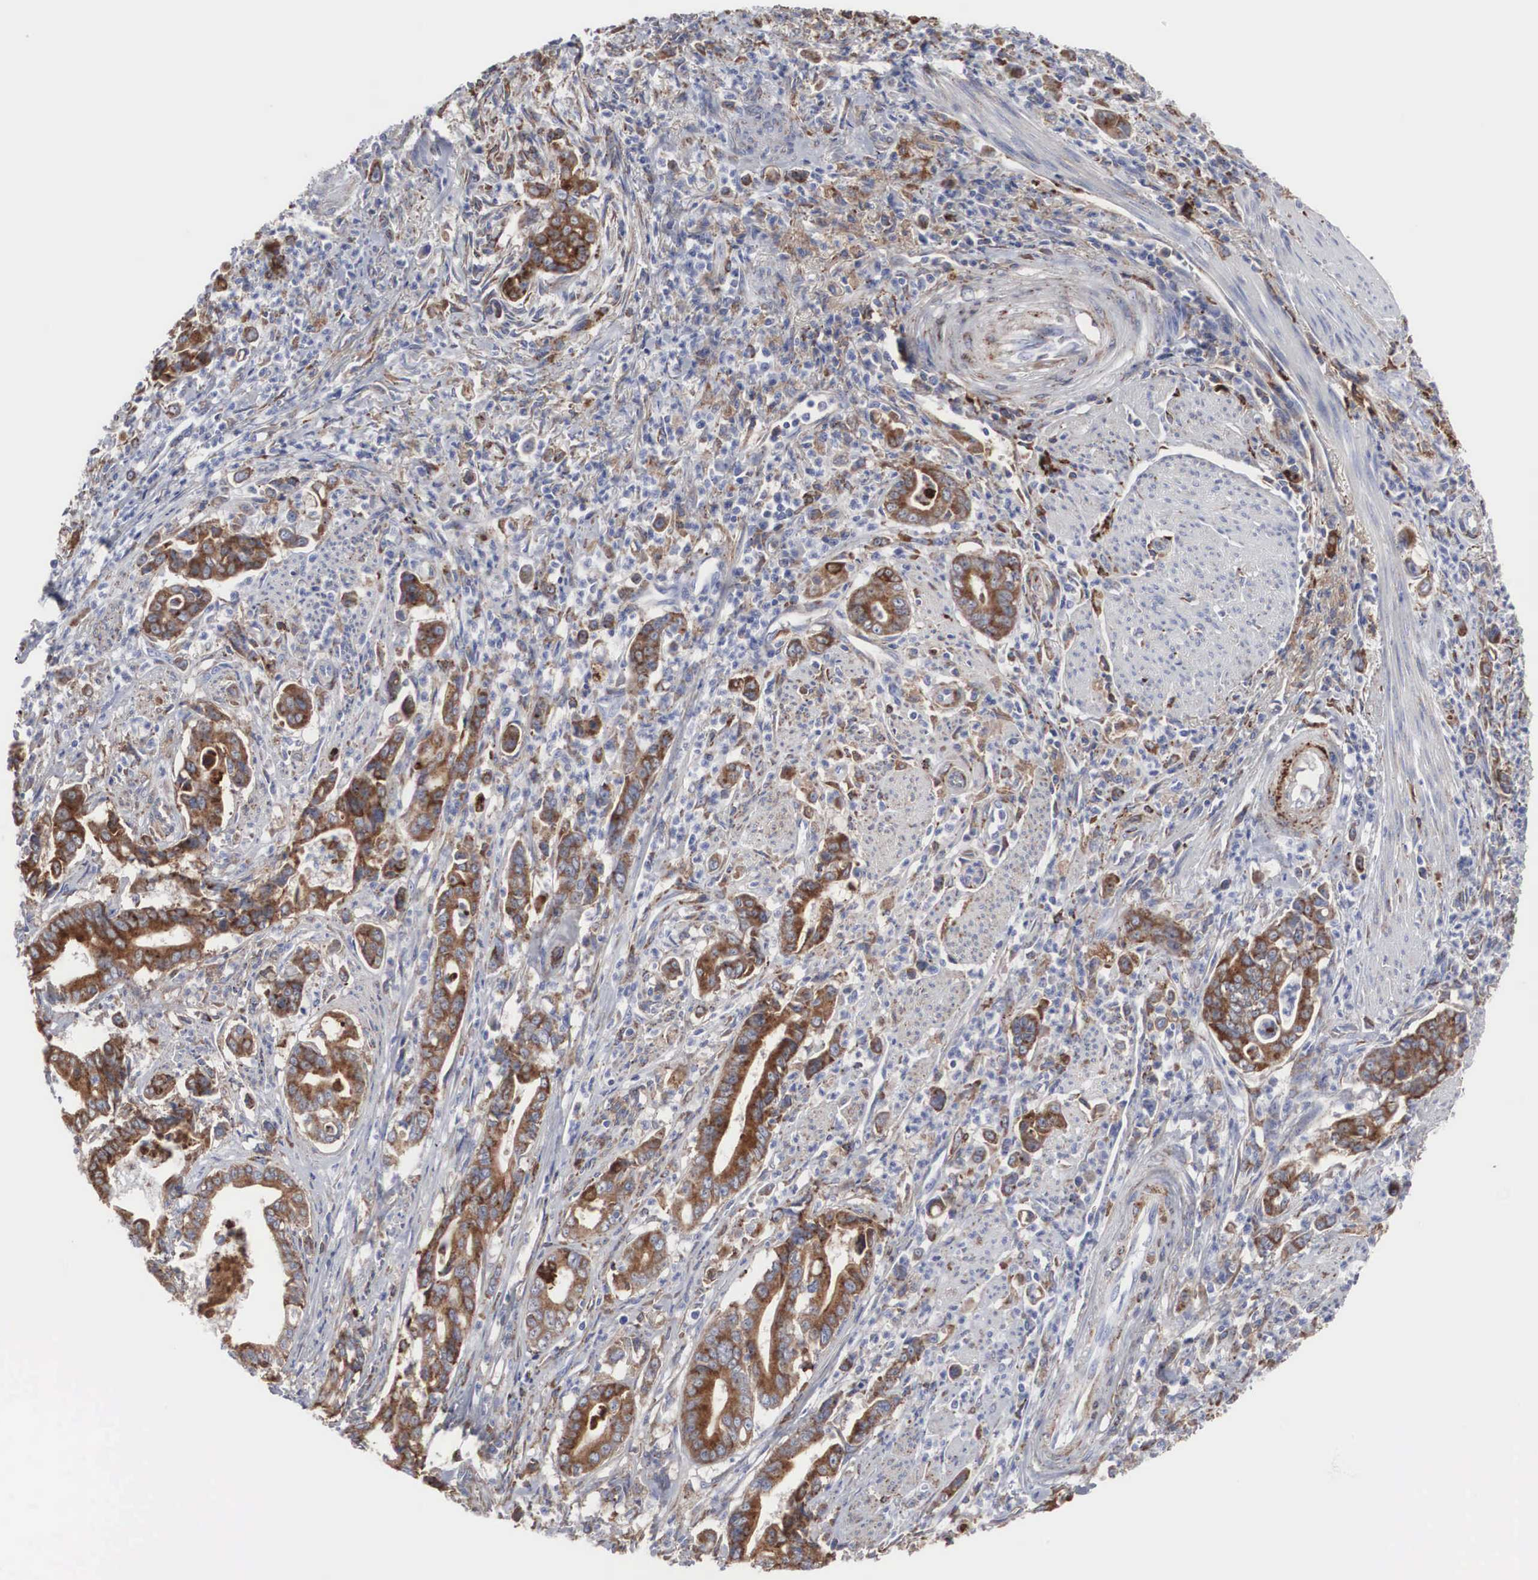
{"staining": {"intensity": "moderate", "quantity": ">75%", "location": "cytoplasmic/membranous"}, "tissue": "stomach cancer", "cell_type": "Tumor cells", "image_type": "cancer", "snomed": [{"axis": "morphology", "description": "Adenocarcinoma, NOS"}, {"axis": "topography", "description": "Stomach"}], "caption": "A brown stain shows moderate cytoplasmic/membranous positivity of a protein in human stomach cancer (adenocarcinoma) tumor cells. (brown staining indicates protein expression, while blue staining denotes nuclei).", "gene": "LGALS3BP", "patient": {"sex": "female", "age": 76}}